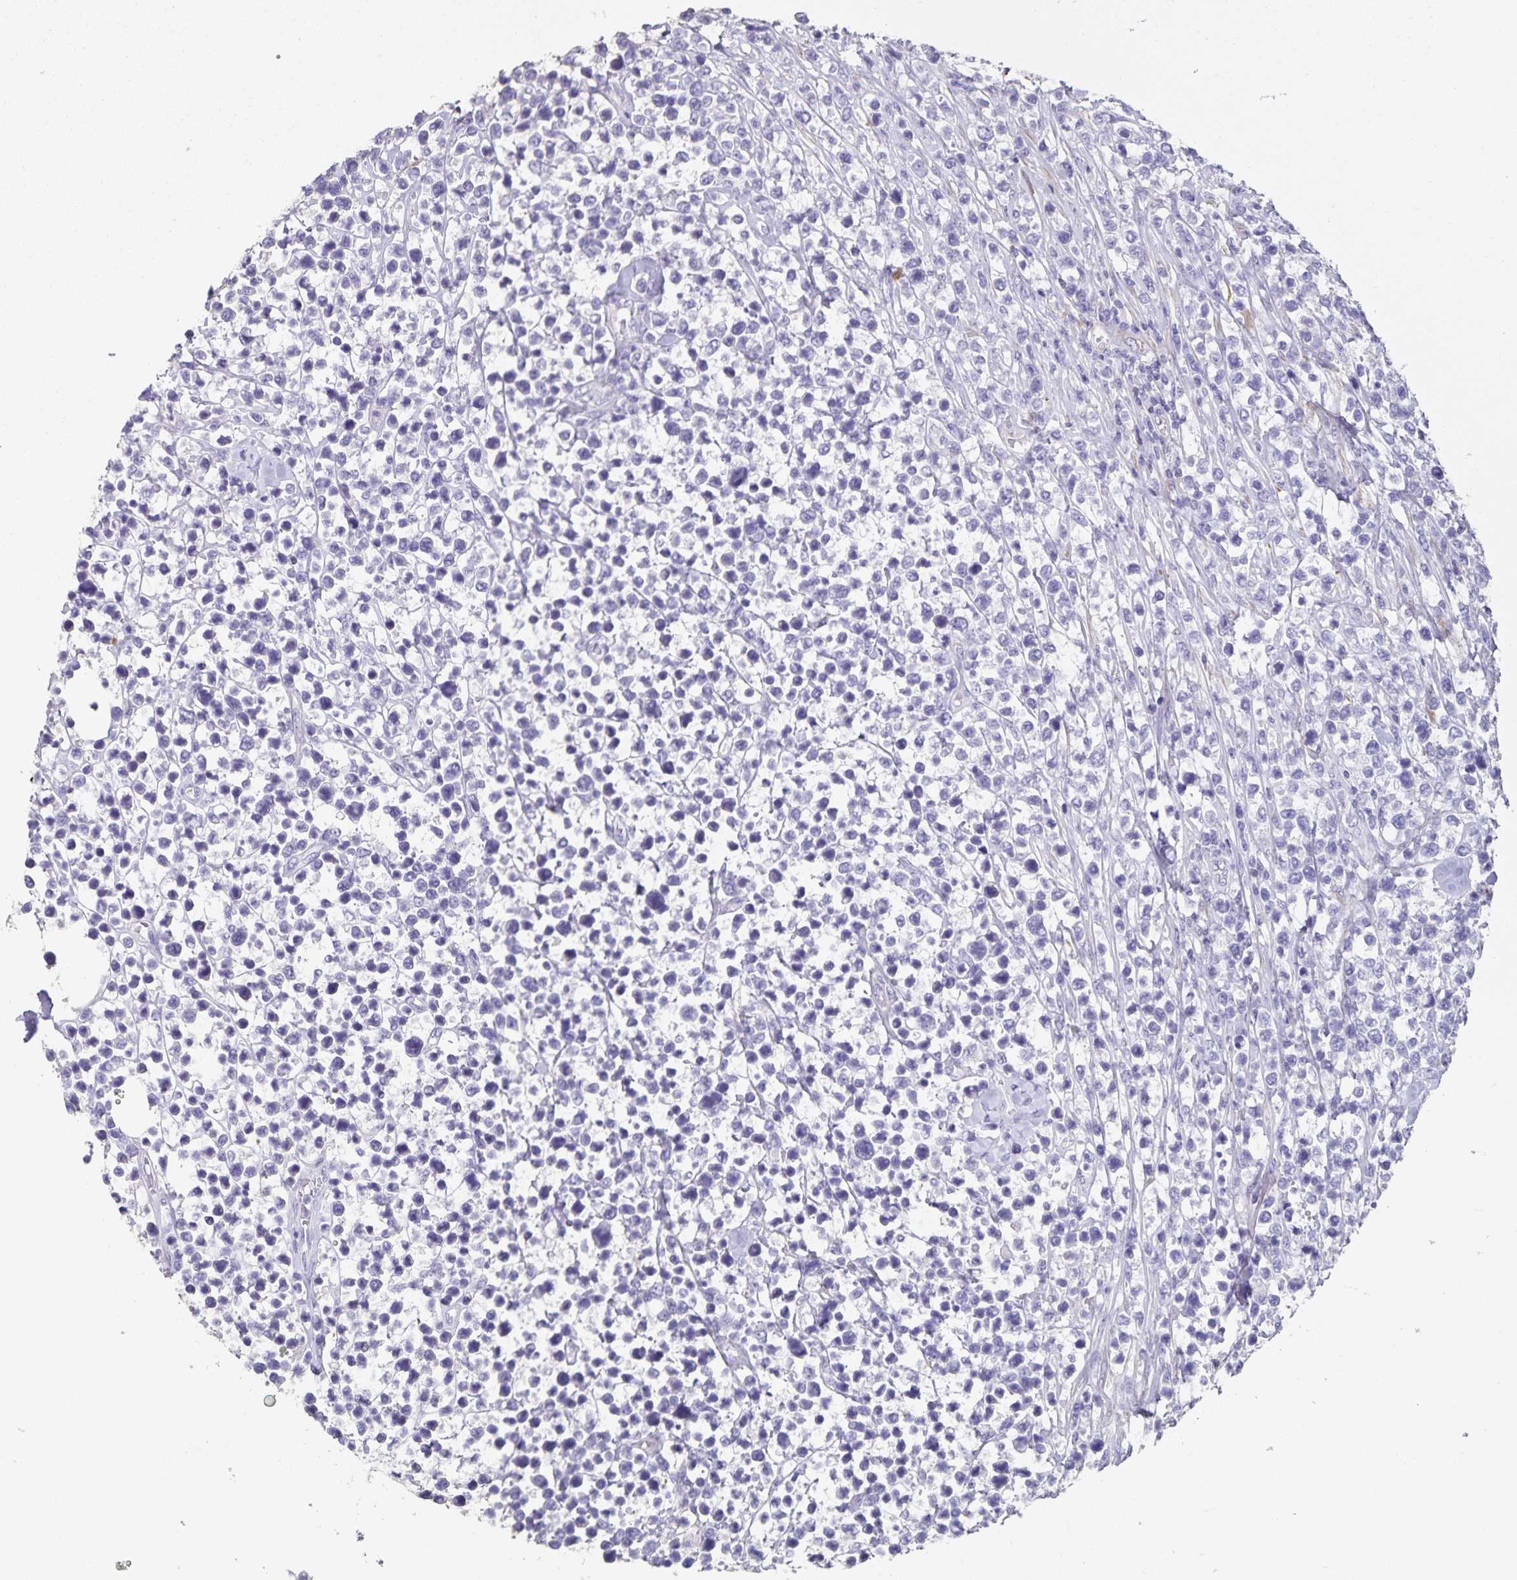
{"staining": {"intensity": "negative", "quantity": "none", "location": "none"}, "tissue": "lymphoma", "cell_type": "Tumor cells", "image_type": "cancer", "snomed": [{"axis": "morphology", "description": "Malignant lymphoma, non-Hodgkin's type, High grade"}, {"axis": "topography", "description": "Soft tissue"}], "caption": "This is an IHC image of human malignant lymphoma, non-Hodgkin's type (high-grade). There is no expression in tumor cells.", "gene": "SYNM", "patient": {"sex": "female", "age": 56}}